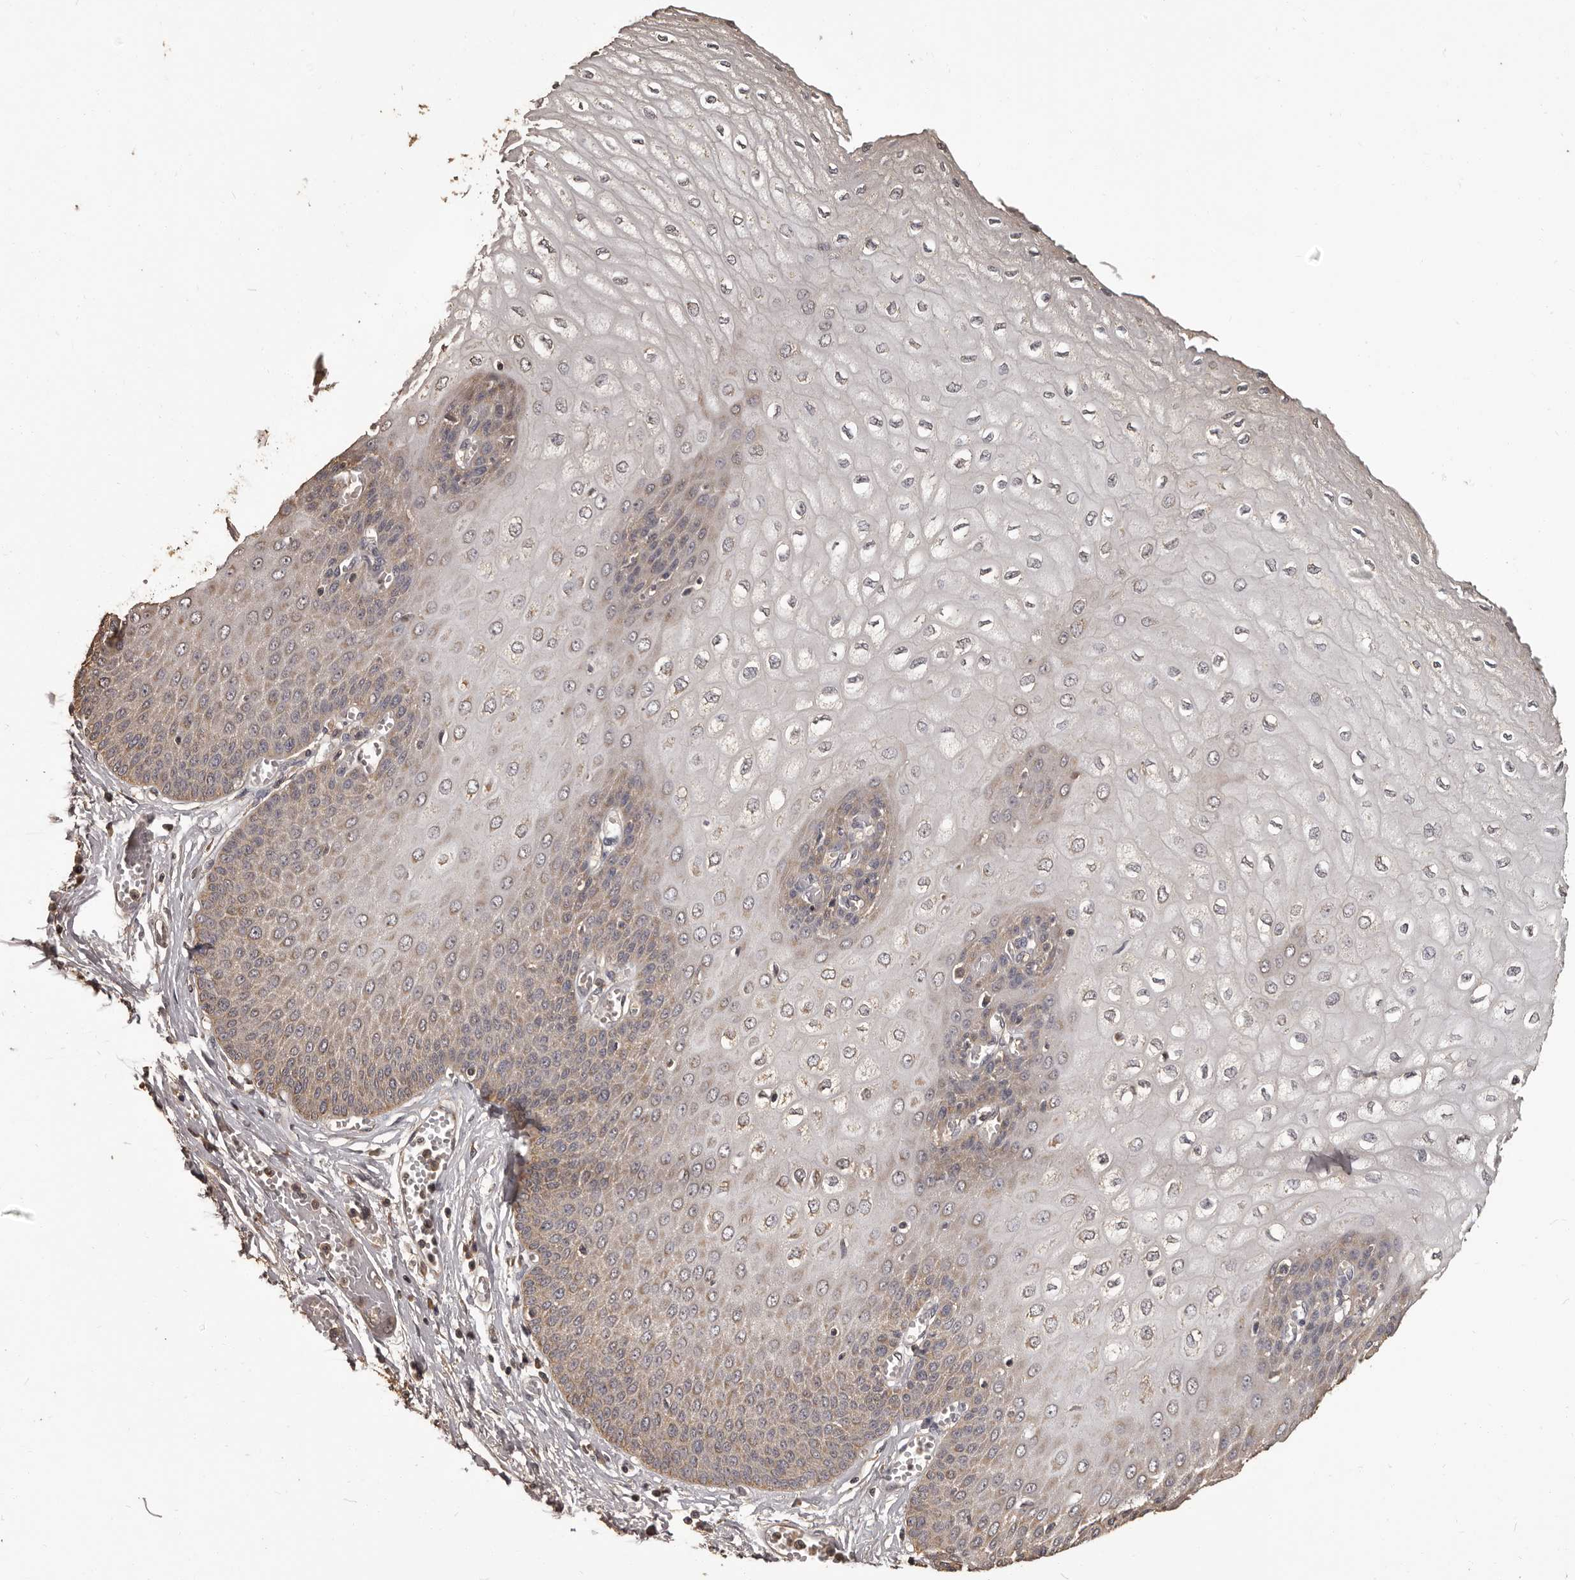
{"staining": {"intensity": "moderate", "quantity": "<25%", "location": "cytoplasmic/membranous"}, "tissue": "esophagus", "cell_type": "Squamous epithelial cells", "image_type": "normal", "snomed": [{"axis": "morphology", "description": "Normal tissue, NOS"}, {"axis": "topography", "description": "Esophagus"}], "caption": "Protein staining demonstrates moderate cytoplasmic/membranous expression in approximately <25% of squamous epithelial cells in normal esophagus. (DAB (3,3'-diaminobenzidine) IHC, brown staining for protein, blue staining for nuclei).", "gene": "MGAT5", "patient": {"sex": "male", "age": 60}}